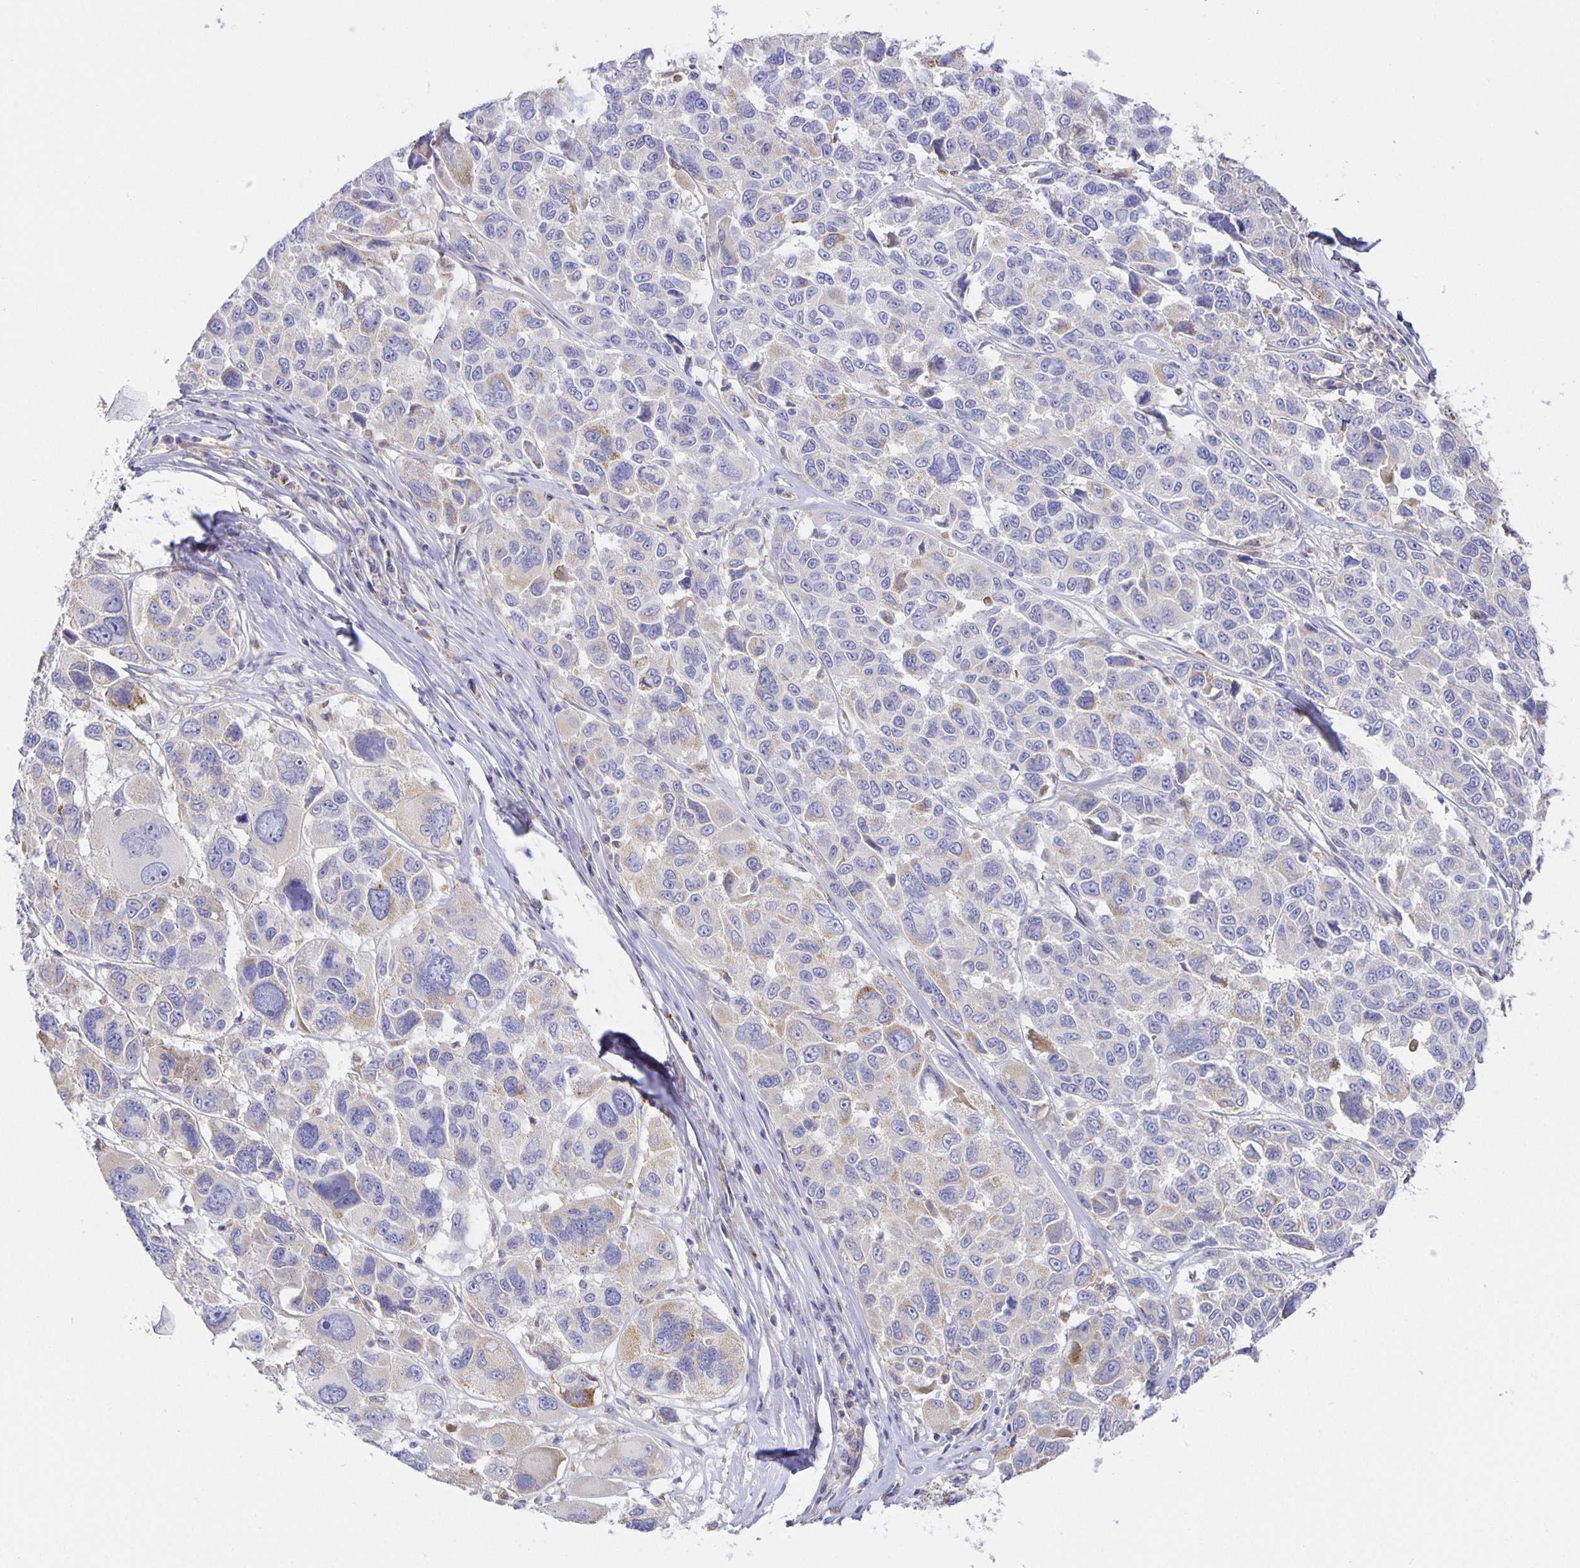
{"staining": {"intensity": "negative", "quantity": "none", "location": "none"}, "tissue": "melanoma", "cell_type": "Tumor cells", "image_type": "cancer", "snomed": [{"axis": "morphology", "description": "Malignant melanoma, NOS"}, {"axis": "topography", "description": "Skin"}], "caption": "An image of human malignant melanoma is negative for staining in tumor cells. The staining was performed using DAB (3,3'-diaminobenzidine) to visualize the protein expression in brown, while the nuclei were stained in blue with hematoxylin (Magnification: 20x).", "gene": "FLRT3", "patient": {"sex": "female", "age": 66}}